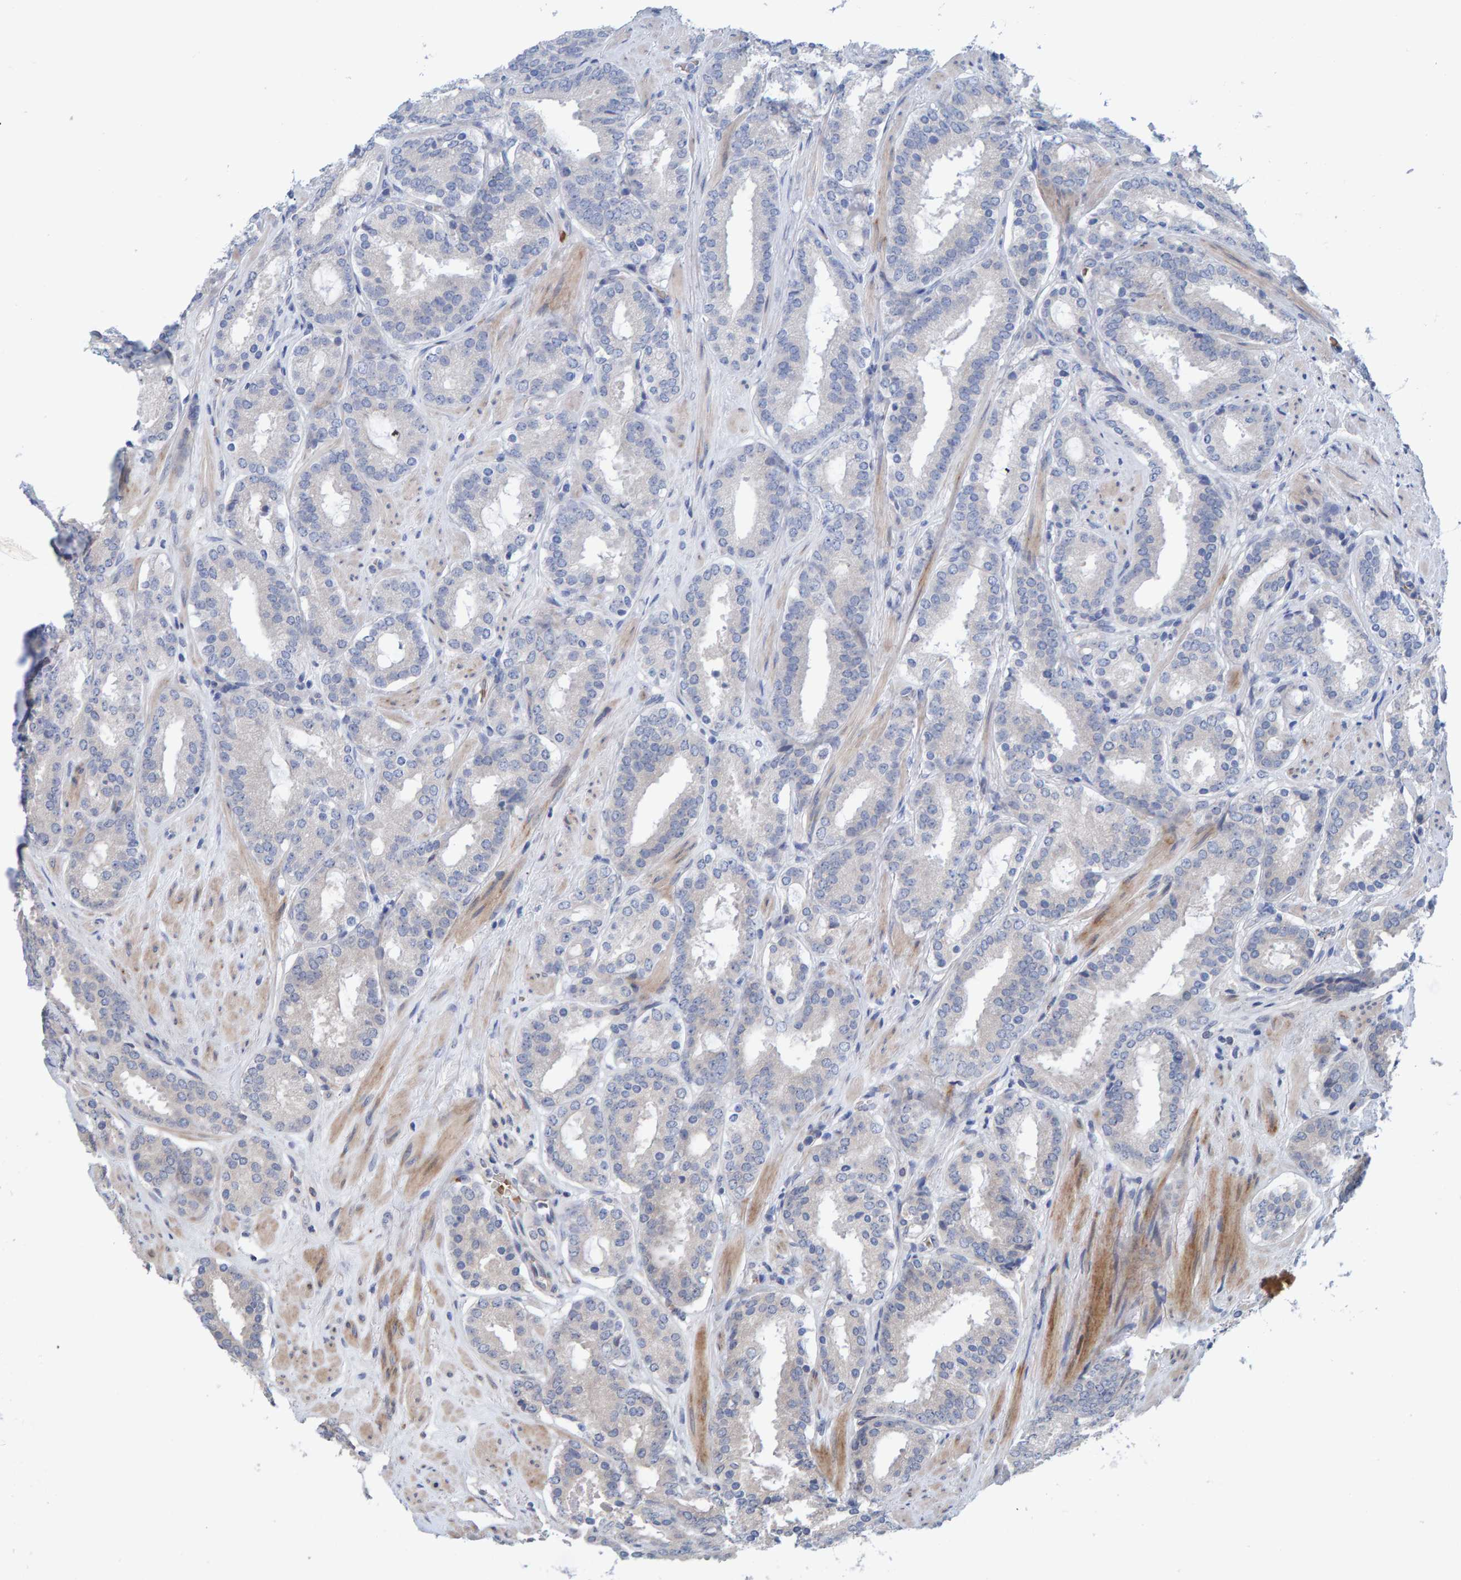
{"staining": {"intensity": "negative", "quantity": "none", "location": "none"}, "tissue": "prostate cancer", "cell_type": "Tumor cells", "image_type": "cancer", "snomed": [{"axis": "morphology", "description": "Adenocarcinoma, Low grade"}, {"axis": "topography", "description": "Prostate"}], "caption": "Tumor cells show no significant protein expression in prostate cancer (adenocarcinoma (low-grade)). (Stains: DAB (3,3'-diaminobenzidine) IHC with hematoxylin counter stain, Microscopy: brightfield microscopy at high magnification).", "gene": "MFSD6L", "patient": {"sex": "male", "age": 69}}